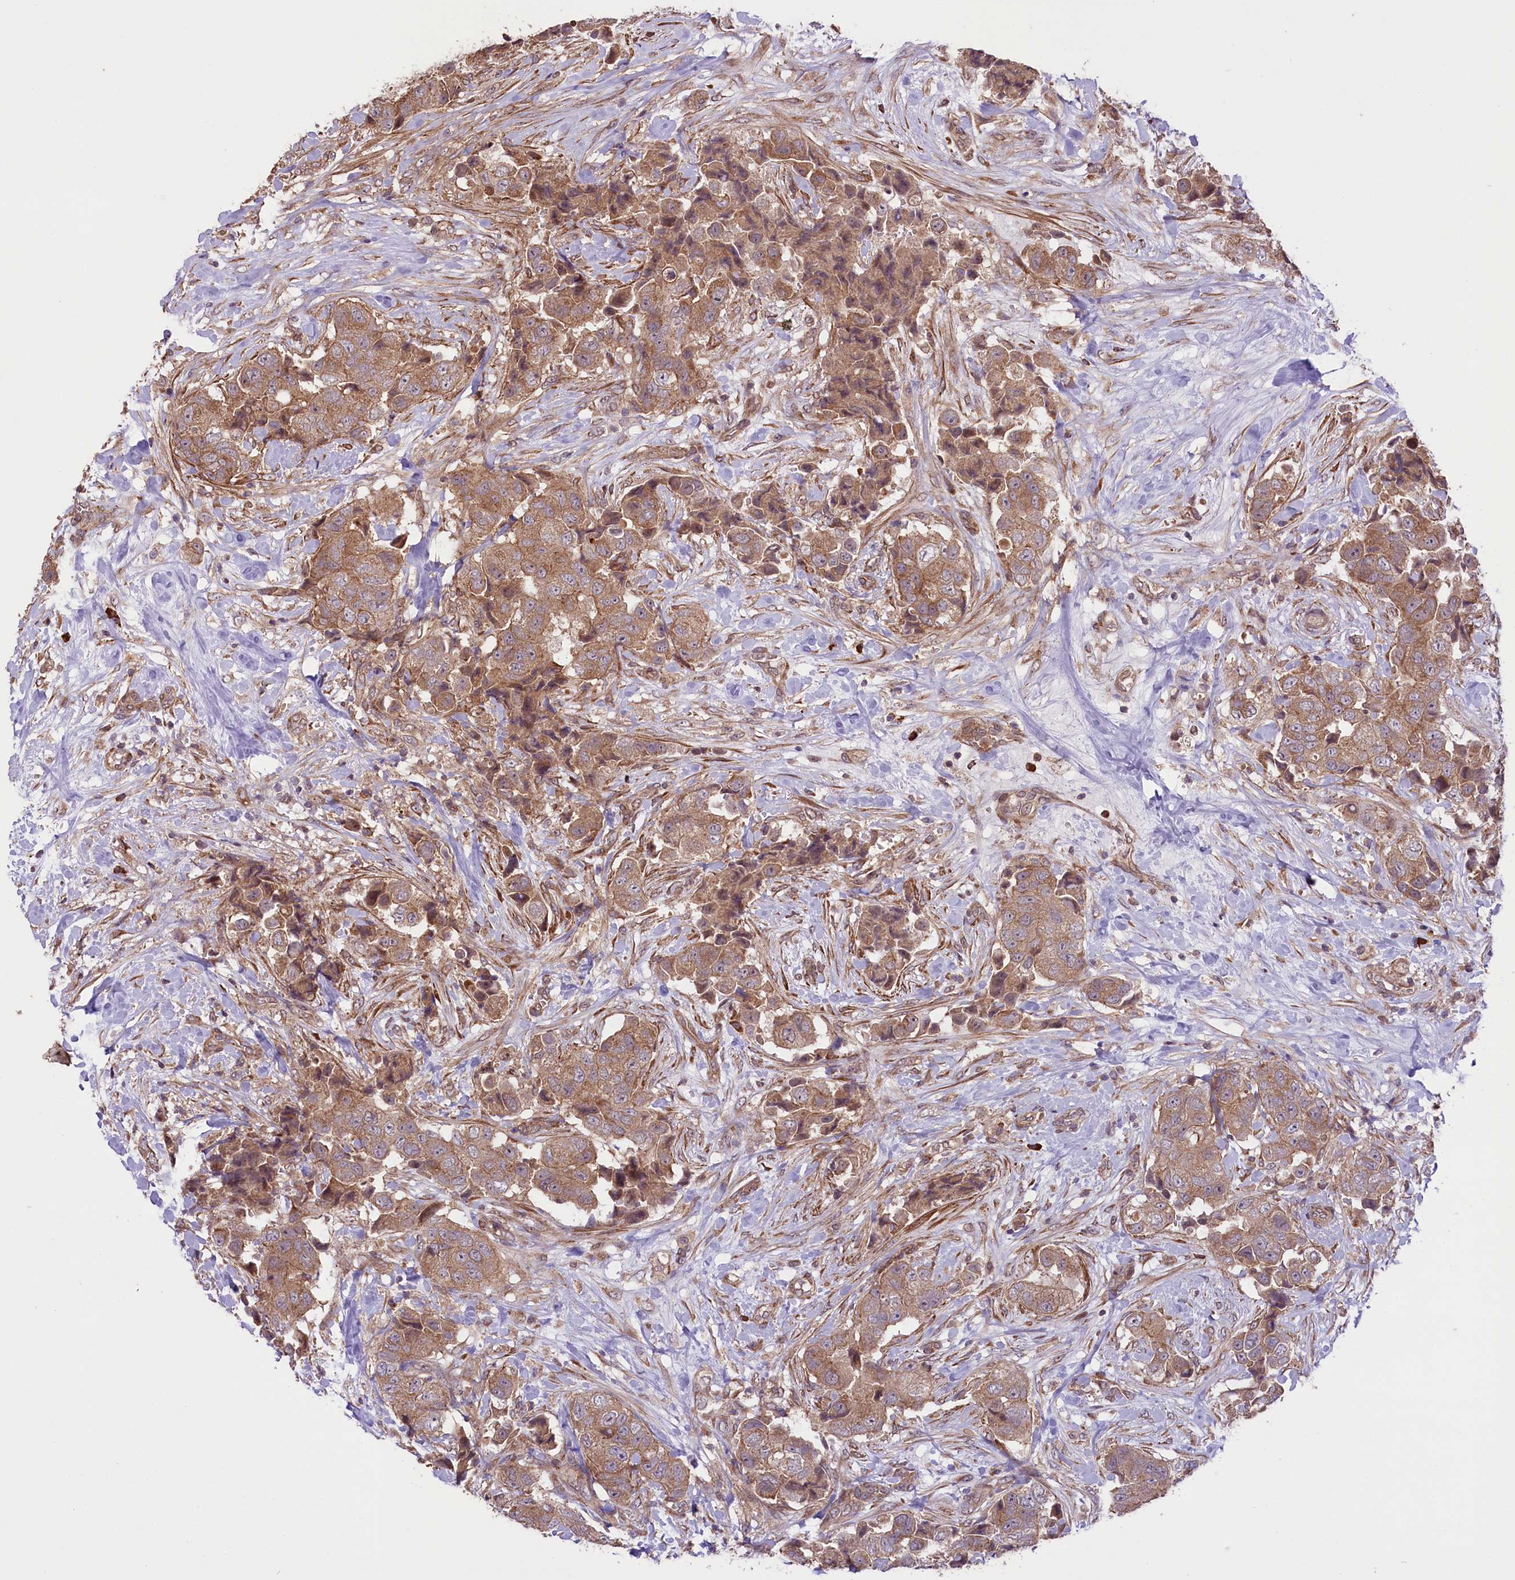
{"staining": {"intensity": "moderate", "quantity": ">75%", "location": "cytoplasmic/membranous"}, "tissue": "breast cancer", "cell_type": "Tumor cells", "image_type": "cancer", "snomed": [{"axis": "morphology", "description": "Normal tissue, NOS"}, {"axis": "morphology", "description": "Duct carcinoma"}, {"axis": "topography", "description": "Breast"}], "caption": "Tumor cells display medium levels of moderate cytoplasmic/membranous expression in approximately >75% of cells in human breast cancer.", "gene": "HDAC5", "patient": {"sex": "female", "age": 62}}